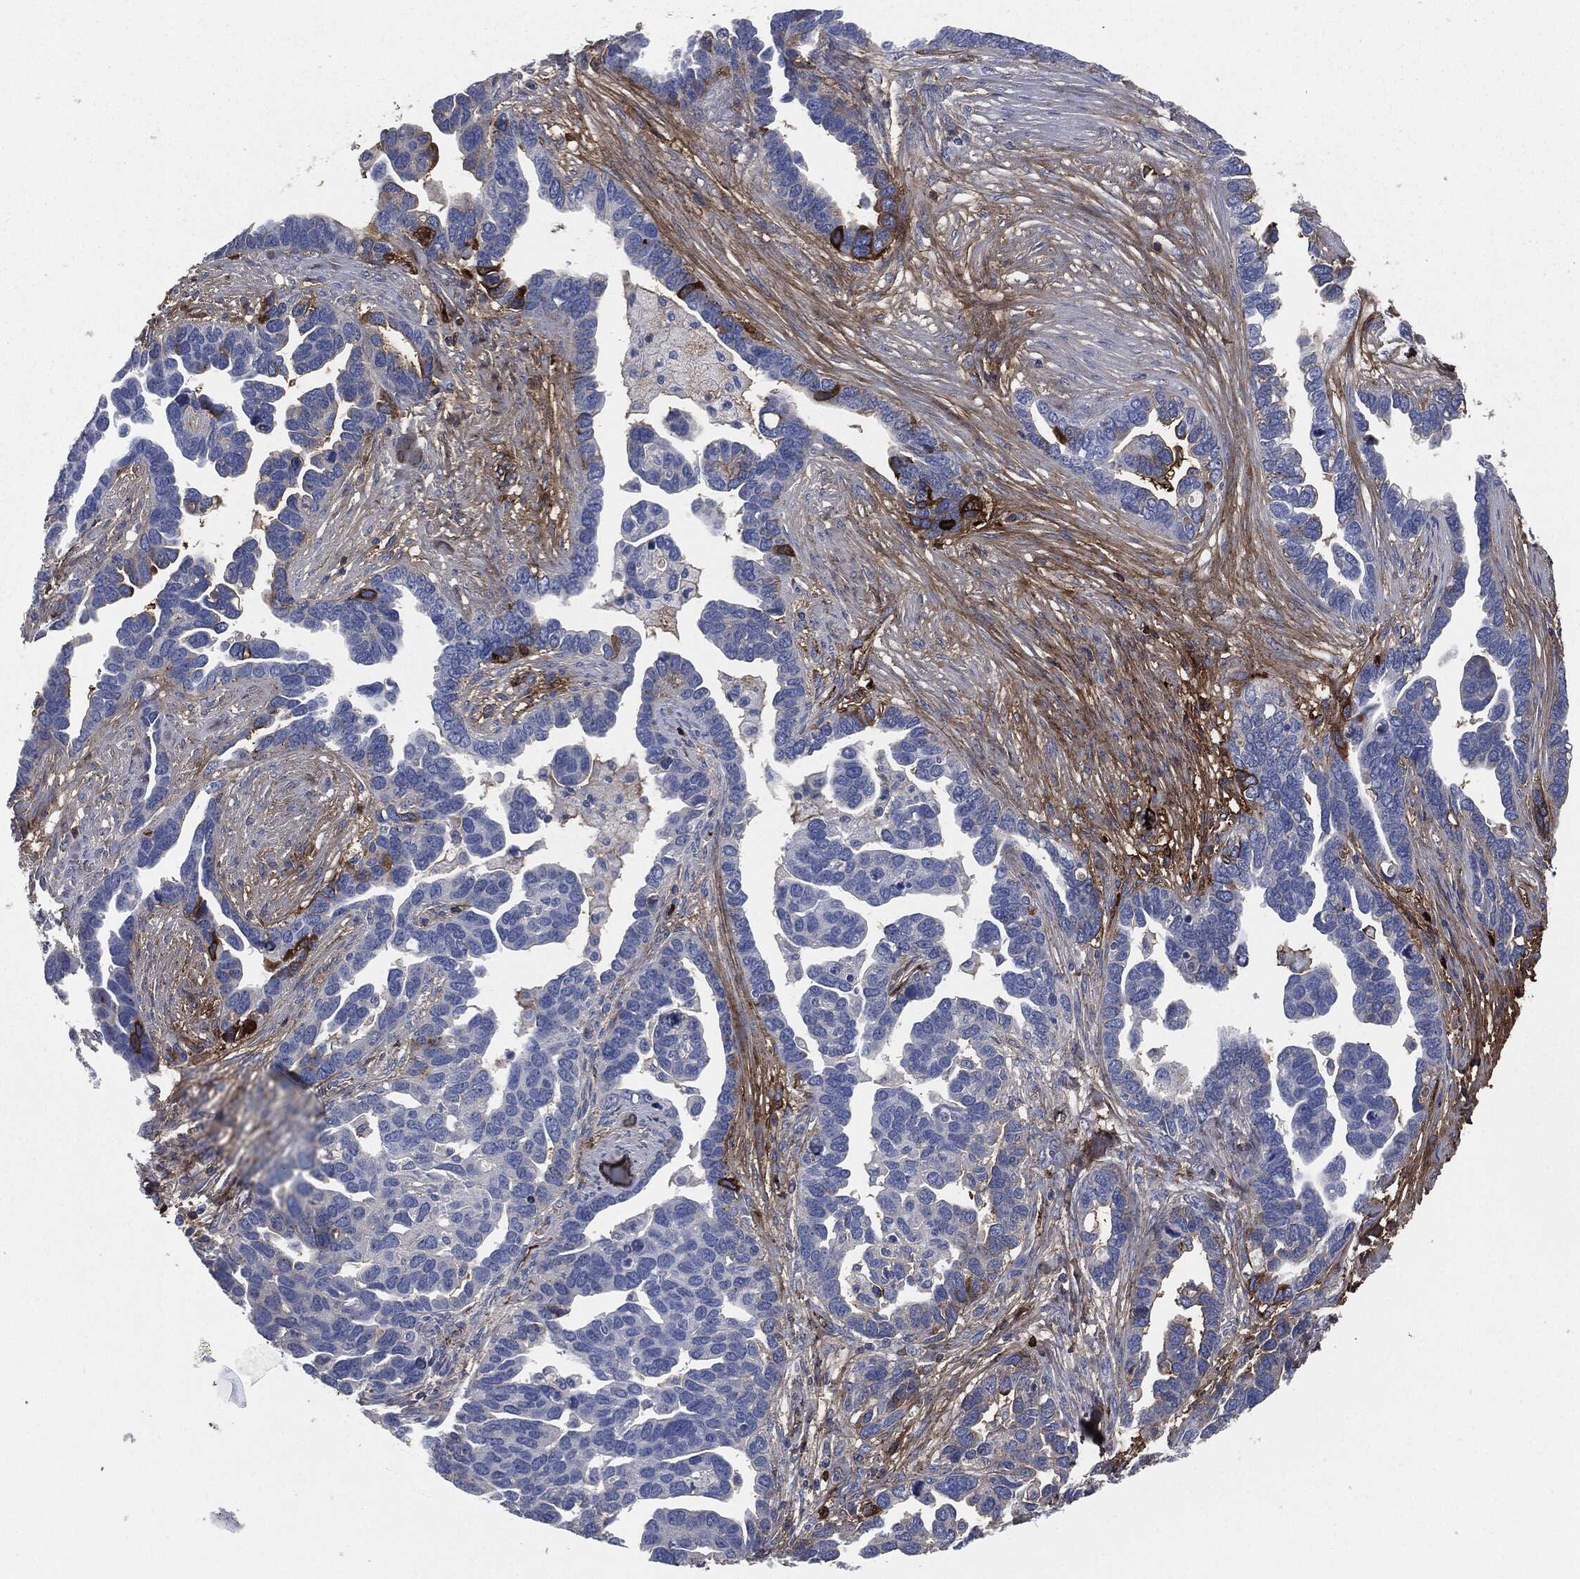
{"staining": {"intensity": "strong", "quantity": "<25%", "location": "cytoplasmic/membranous"}, "tissue": "ovarian cancer", "cell_type": "Tumor cells", "image_type": "cancer", "snomed": [{"axis": "morphology", "description": "Cystadenocarcinoma, serous, NOS"}, {"axis": "topography", "description": "Ovary"}], "caption": "IHC (DAB (3,3'-diaminobenzidine)) staining of ovarian cancer (serous cystadenocarcinoma) exhibits strong cytoplasmic/membranous protein expression in about <25% of tumor cells.", "gene": "APOB", "patient": {"sex": "female", "age": 54}}